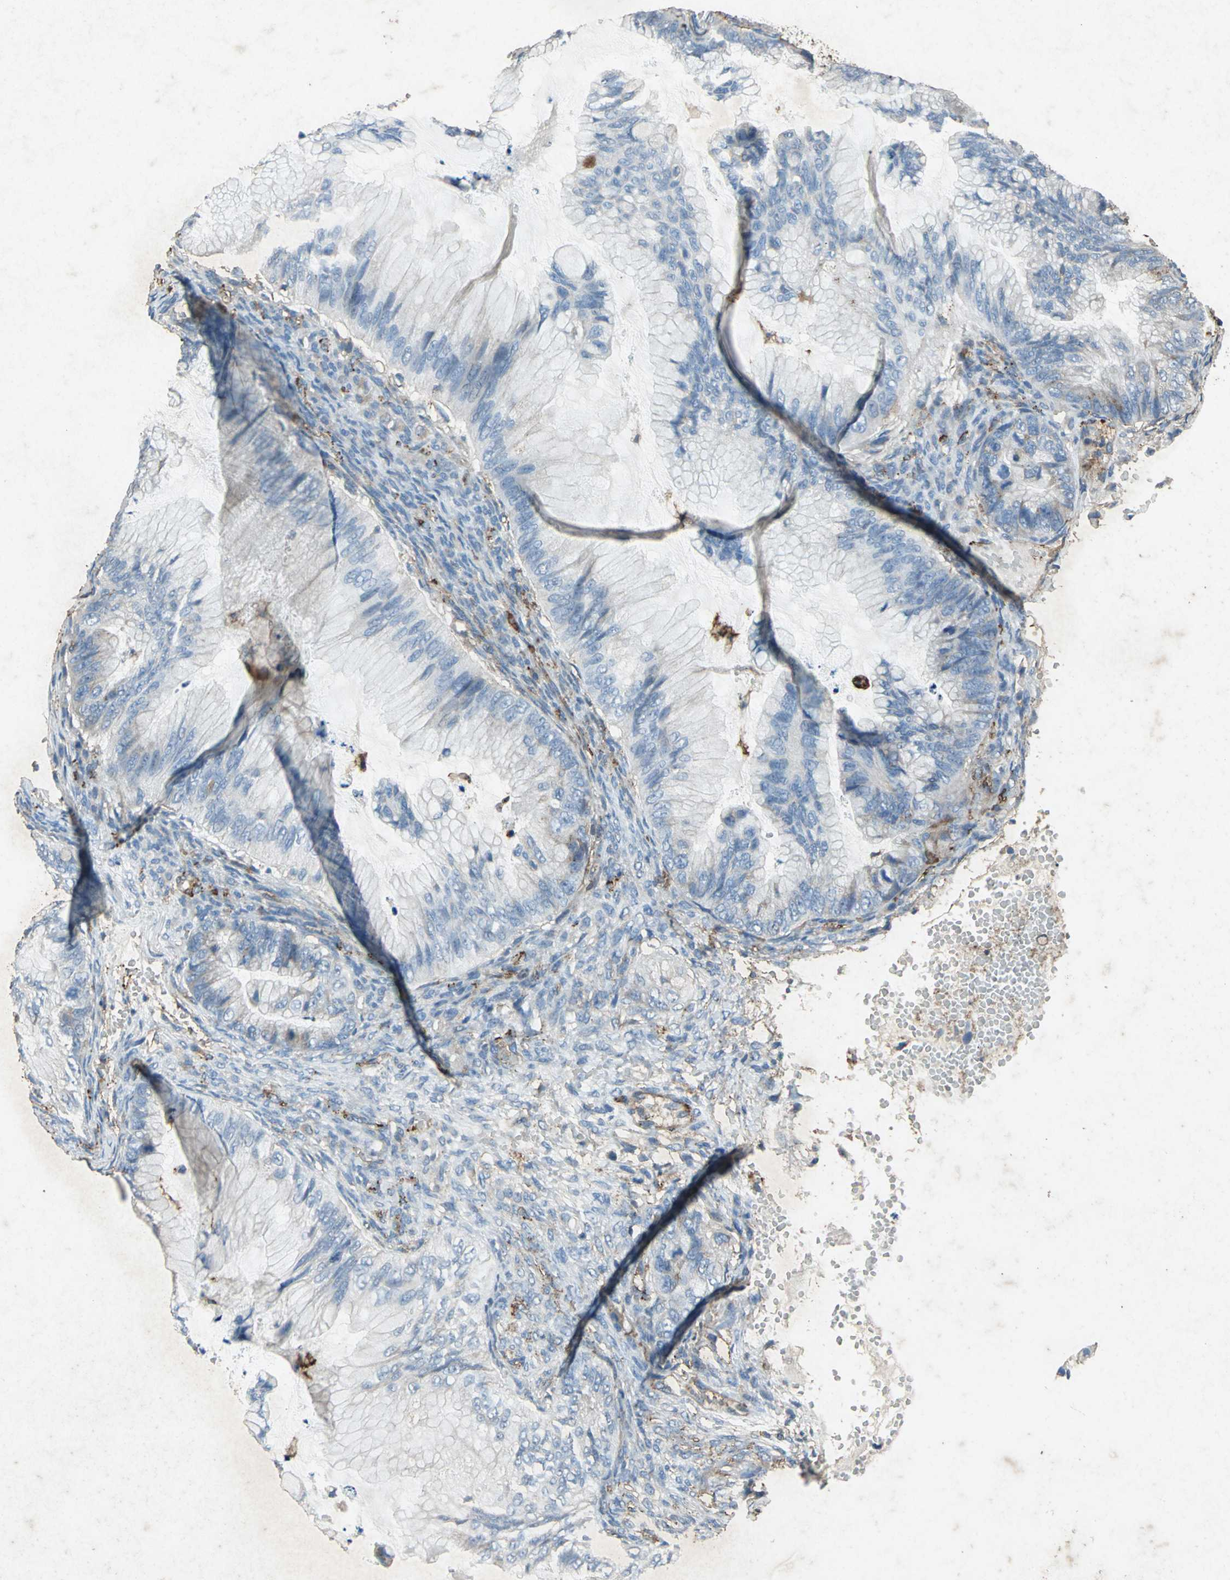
{"staining": {"intensity": "weak", "quantity": "<25%", "location": "cytoplasmic/membranous"}, "tissue": "ovarian cancer", "cell_type": "Tumor cells", "image_type": "cancer", "snomed": [{"axis": "morphology", "description": "Cystadenocarcinoma, mucinous, NOS"}, {"axis": "topography", "description": "Ovary"}], "caption": "Tumor cells show no significant expression in ovarian cancer.", "gene": "CCR6", "patient": {"sex": "female", "age": 36}}